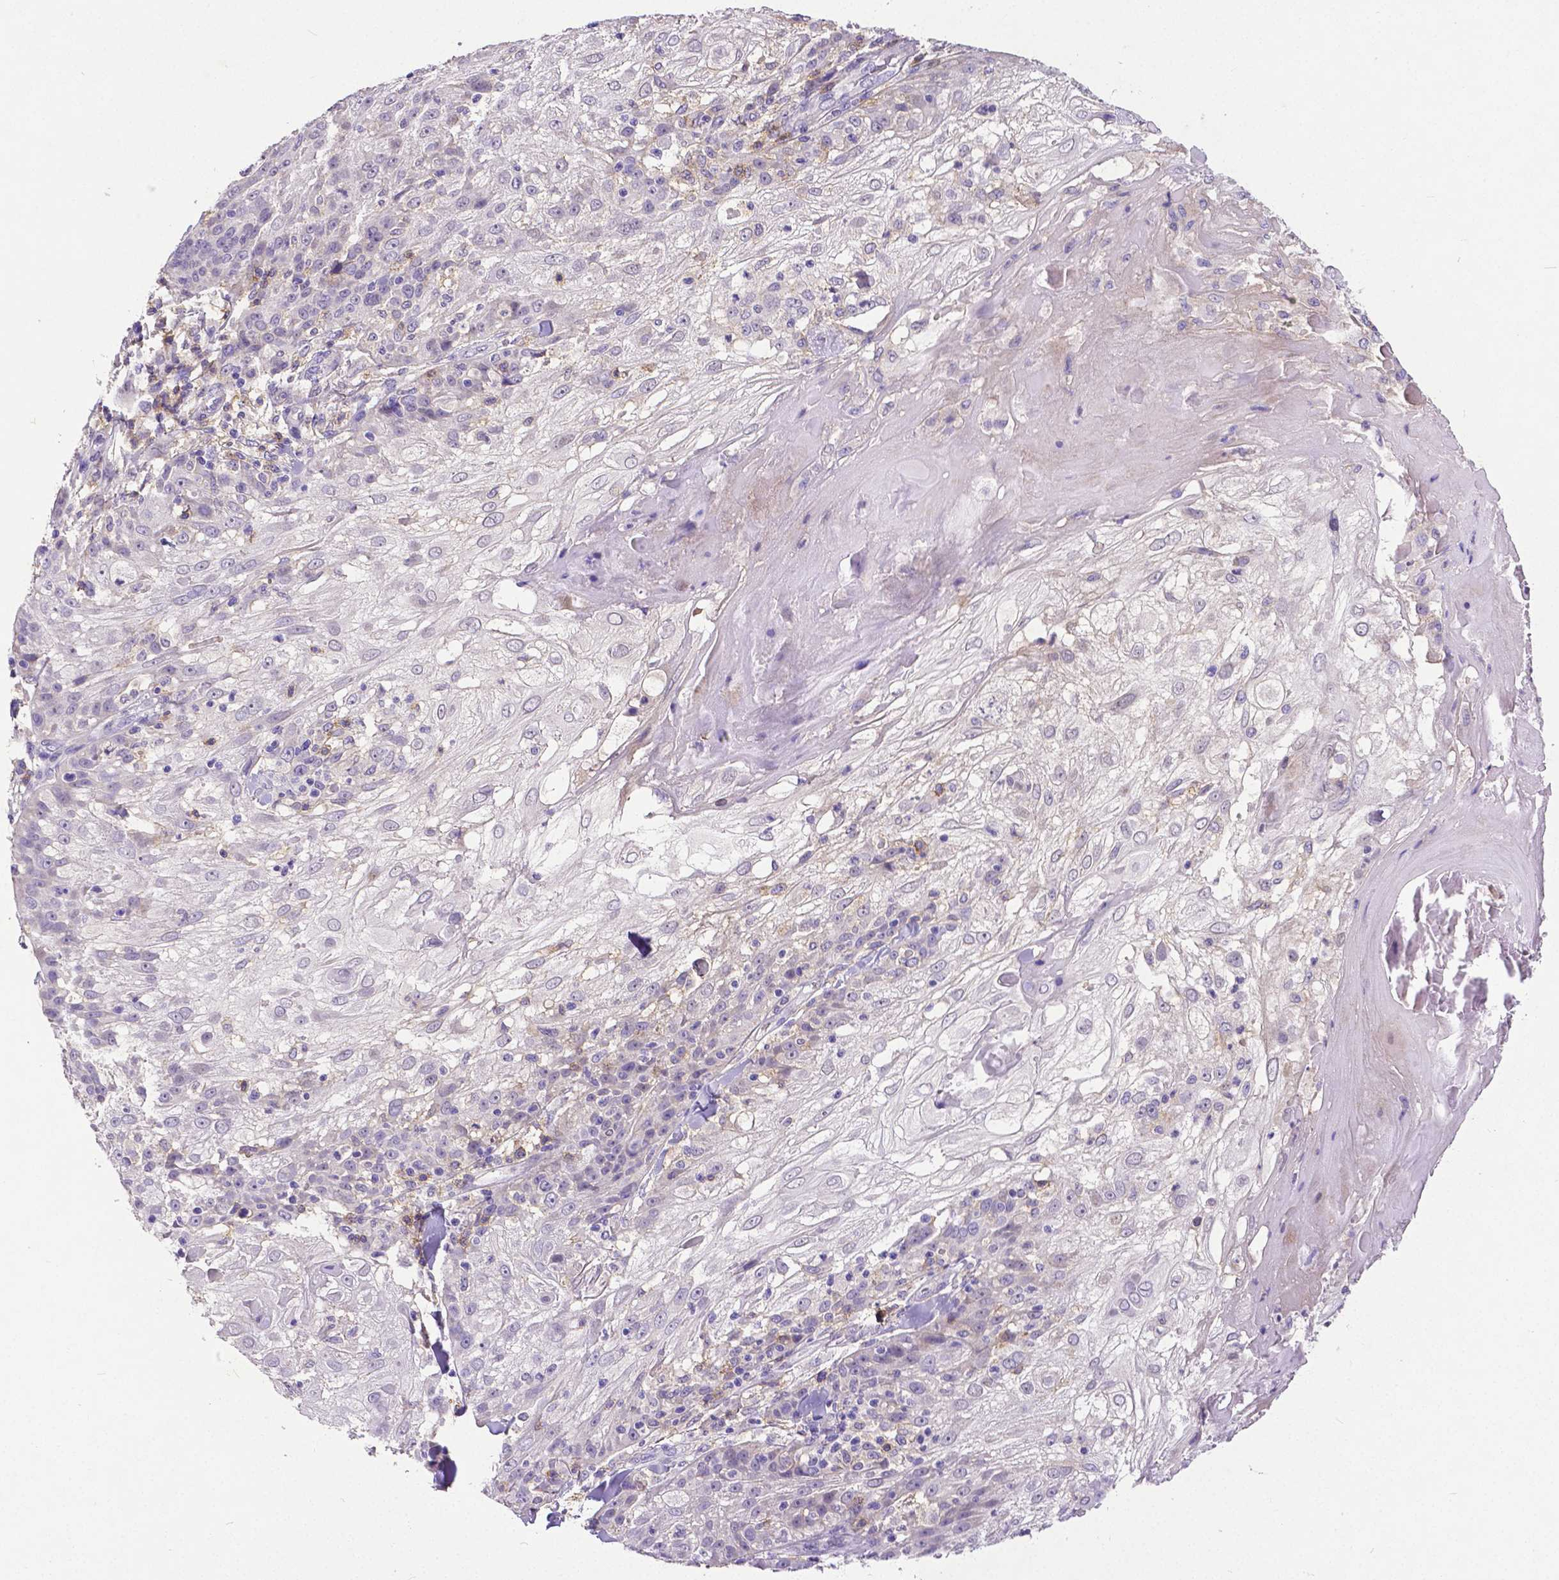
{"staining": {"intensity": "negative", "quantity": "none", "location": "none"}, "tissue": "skin cancer", "cell_type": "Tumor cells", "image_type": "cancer", "snomed": [{"axis": "morphology", "description": "Normal tissue, NOS"}, {"axis": "morphology", "description": "Squamous cell carcinoma, NOS"}, {"axis": "topography", "description": "Skin"}], "caption": "Immunohistochemical staining of squamous cell carcinoma (skin) reveals no significant expression in tumor cells.", "gene": "CD4", "patient": {"sex": "female", "age": 83}}